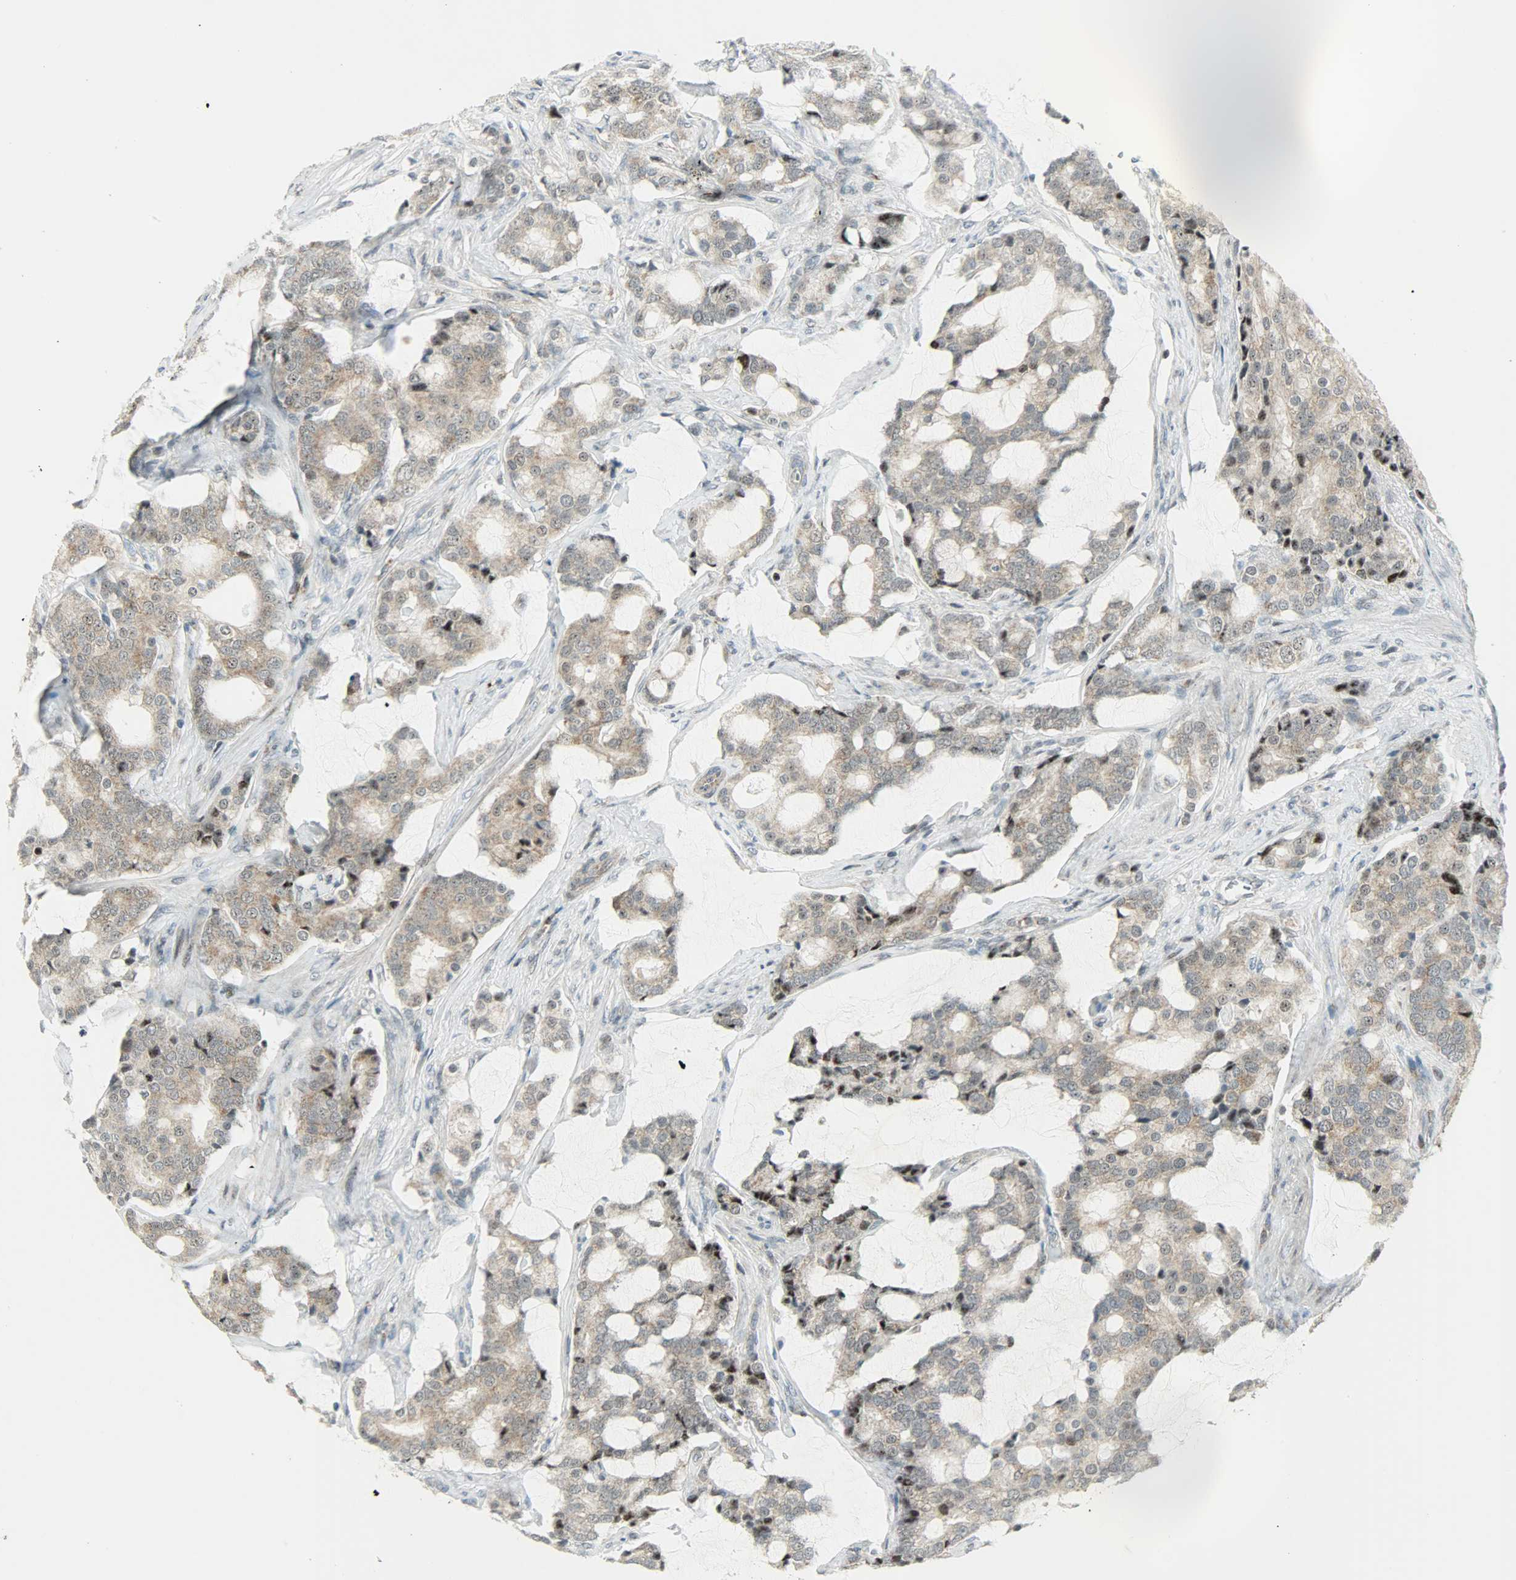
{"staining": {"intensity": "weak", "quantity": ">75%", "location": "cytoplasmic/membranous"}, "tissue": "prostate cancer", "cell_type": "Tumor cells", "image_type": "cancer", "snomed": [{"axis": "morphology", "description": "Adenocarcinoma, Low grade"}, {"axis": "topography", "description": "Prostate"}], "caption": "Weak cytoplasmic/membranous protein positivity is identified in about >75% of tumor cells in prostate cancer (low-grade adenocarcinoma).", "gene": "IL15", "patient": {"sex": "male", "age": 58}}